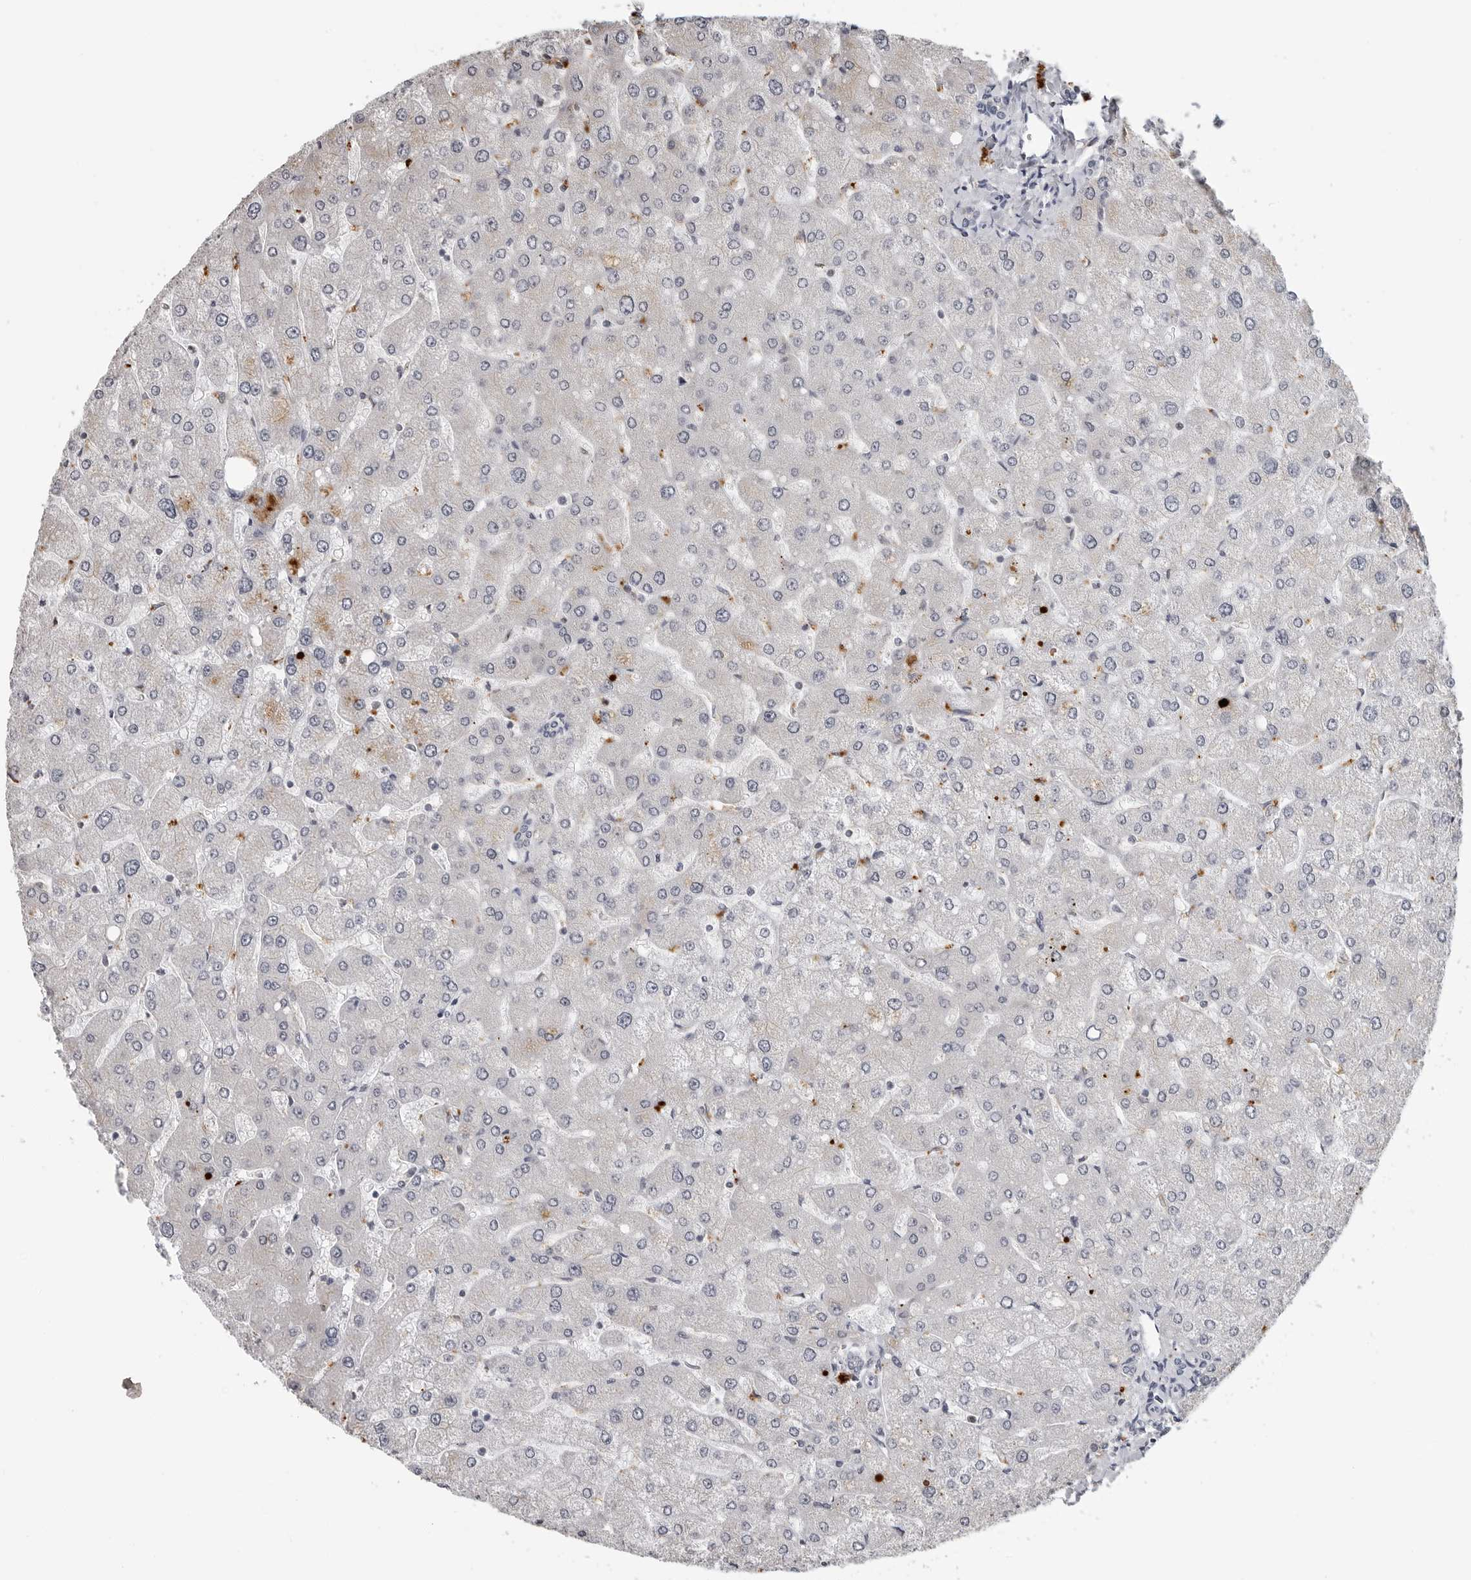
{"staining": {"intensity": "negative", "quantity": "none", "location": "none"}, "tissue": "liver", "cell_type": "Cholangiocytes", "image_type": "normal", "snomed": [{"axis": "morphology", "description": "Normal tissue, NOS"}, {"axis": "topography", "description": "Liver"}], "caption": "This image is of unremarkable liver stained with immunohistochemistry (IHC) to label a protein in brown with the nuclei are counter-stained blue. There is no staining in cholangiocytes. Nuclei are stained in blue.", "gene": "CXCR5", "patient": {"sex": "male", "age": 55}}